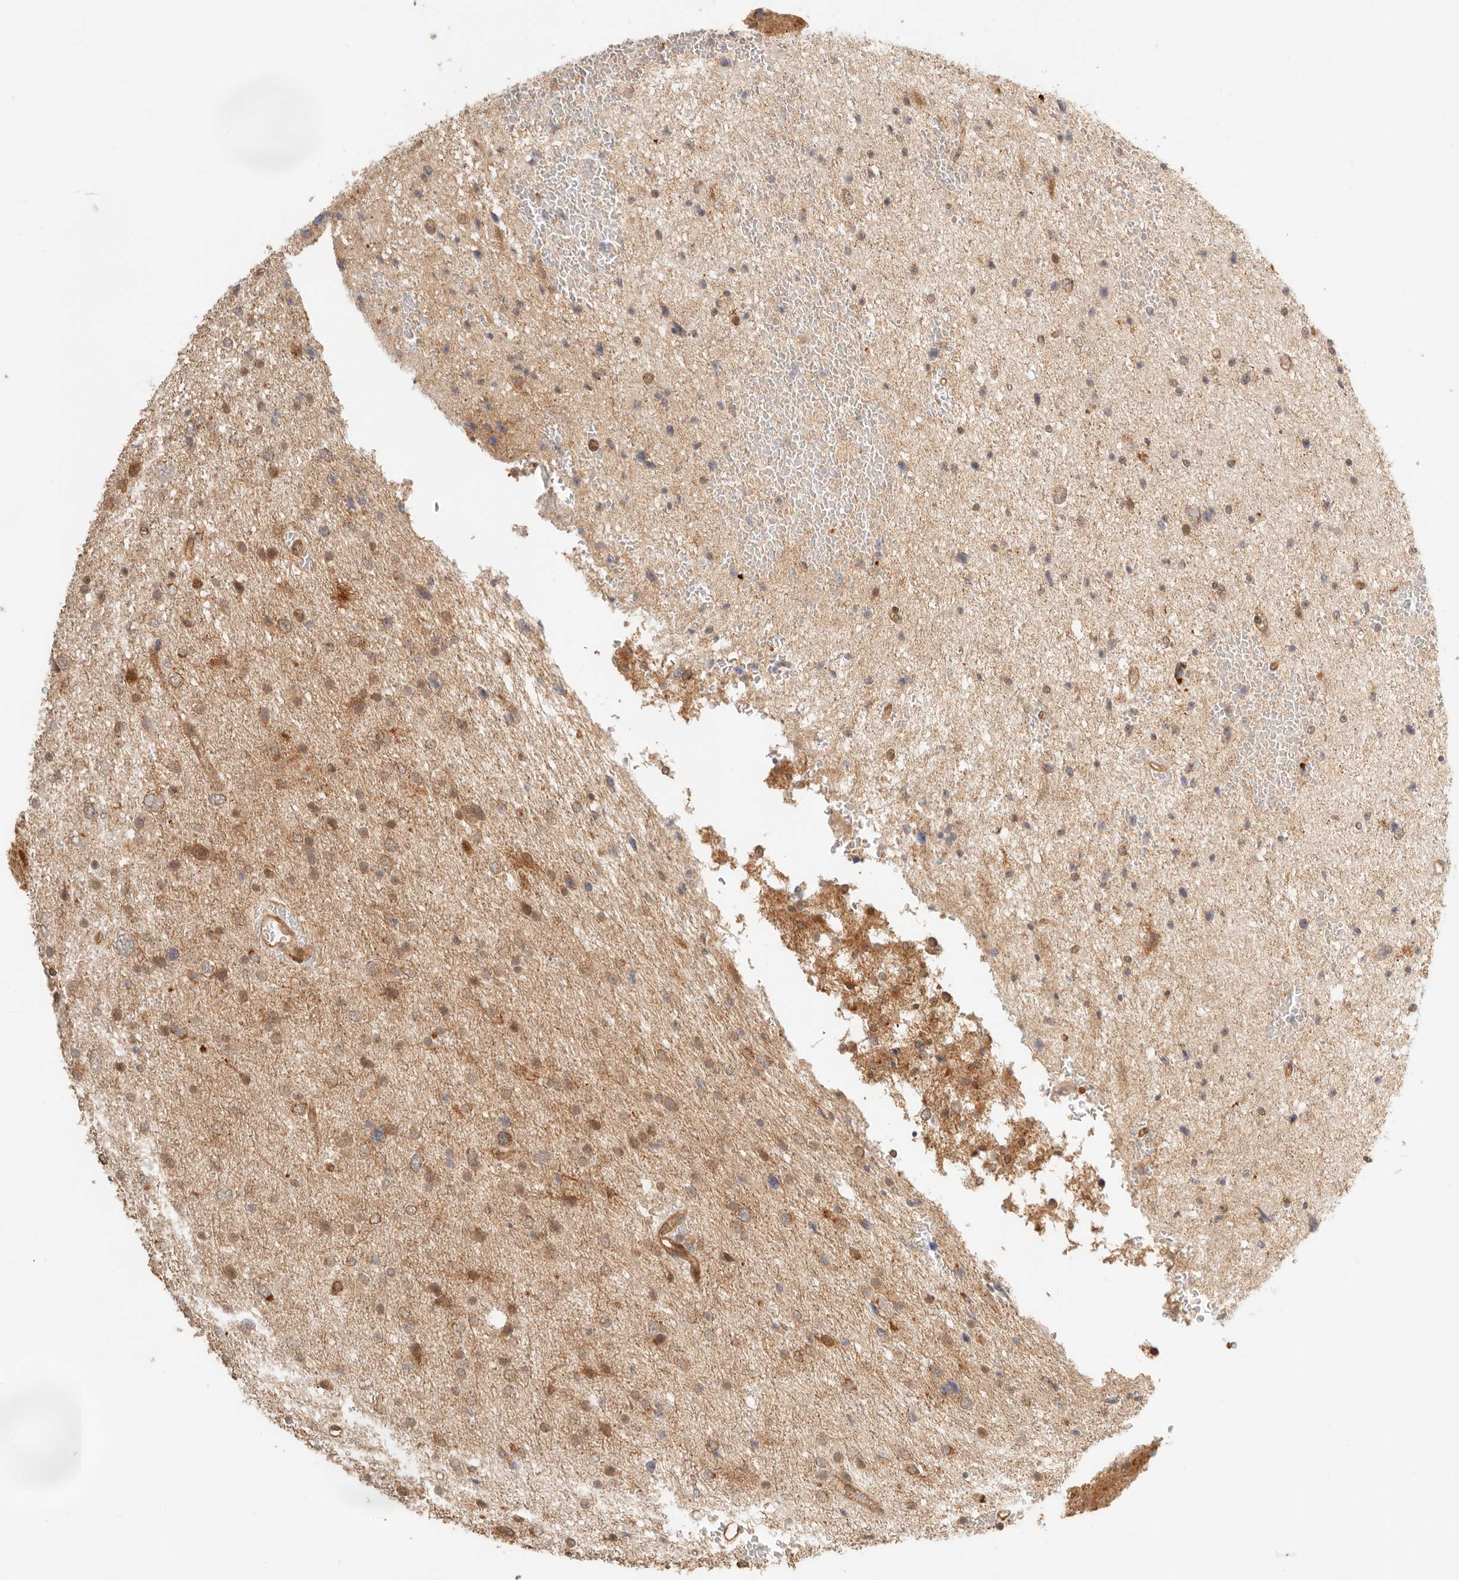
{"staining": {"intensity": "moderate", "quantity": ">75%", "location": "cytoplasmic/membranous"}, "tissue": "glioma", "cell_type": "Tumor cells", "image_type": "cancer", "snomed": [{"axis": "morphology", "description": "Glioma, malignant, Low grade"}, {"axis": "topography", "description": "Cerebral cortex"}], "caption": "Immunohistochemical staining of human malignant low-grade glioma reveals medium levels of moderate cytoplasmic/membranous positivity in about >75% of tumor cells.", "gene": "BAALC", "patient": {"sex": "female", "age": 39}}